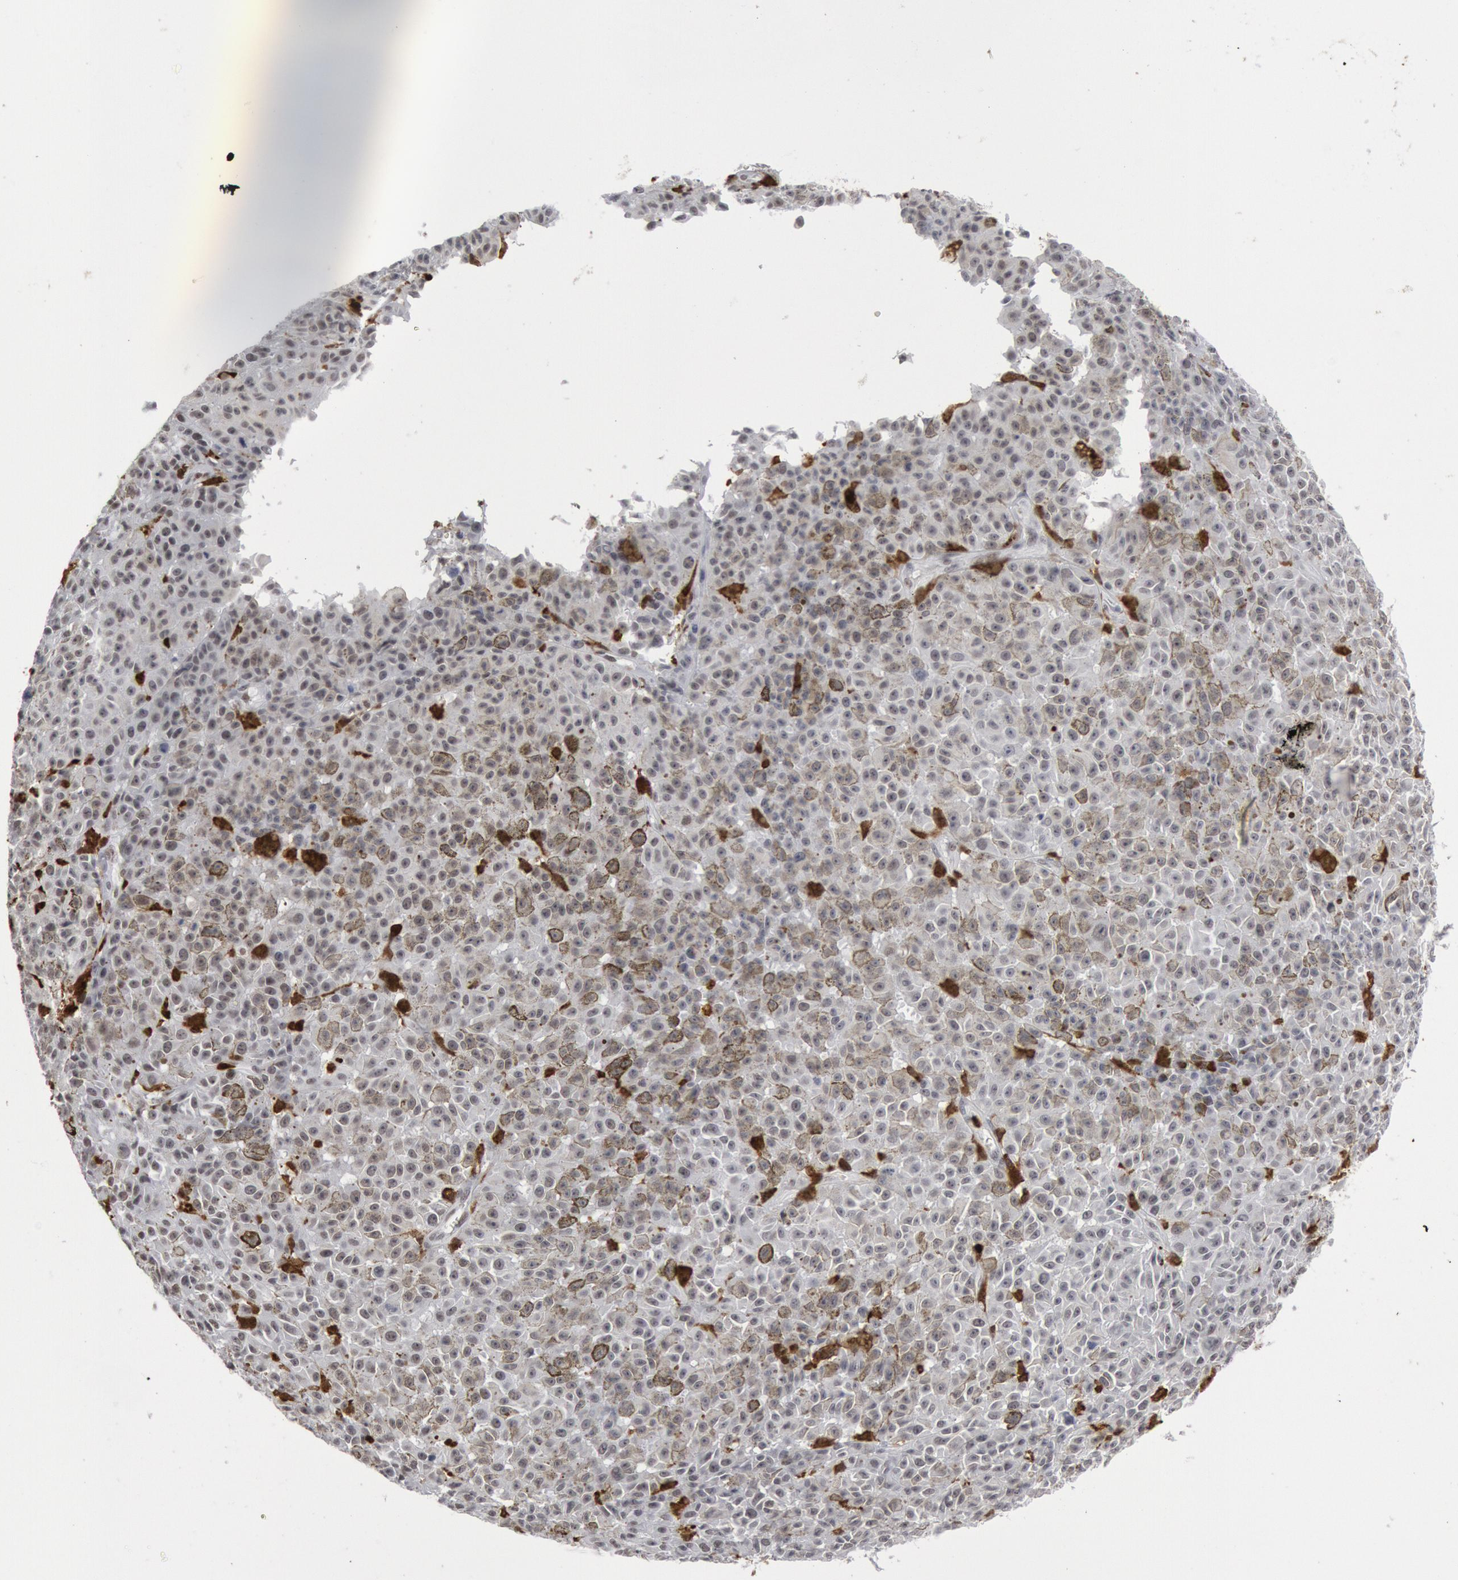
{"staining": {"intensity": "weak", "quantity": "25%-75%", "location": "cytoplasmic/membranous,nuclear"}, "tissue": "melanoma", "cell_type": "Tumor cells", "image_type": "cancer", "snomed": [{"axis": "morphology", "description": "Malignant melanoma, NOS"}, {"axis": "topography", "description": "Skin"}], "caption": "IHC of human melanoma displays low levels of weak cytoplasmic/membranous and nuclear staining in approximately 25%-75% of tumor cells. The staining is performed using DAB brown chromogen to label protein expression. The nuclei are counter-stained blue using hematoxylin.", "gene": "PTPN6", "patient": {"sex": "male", "age": 64}}